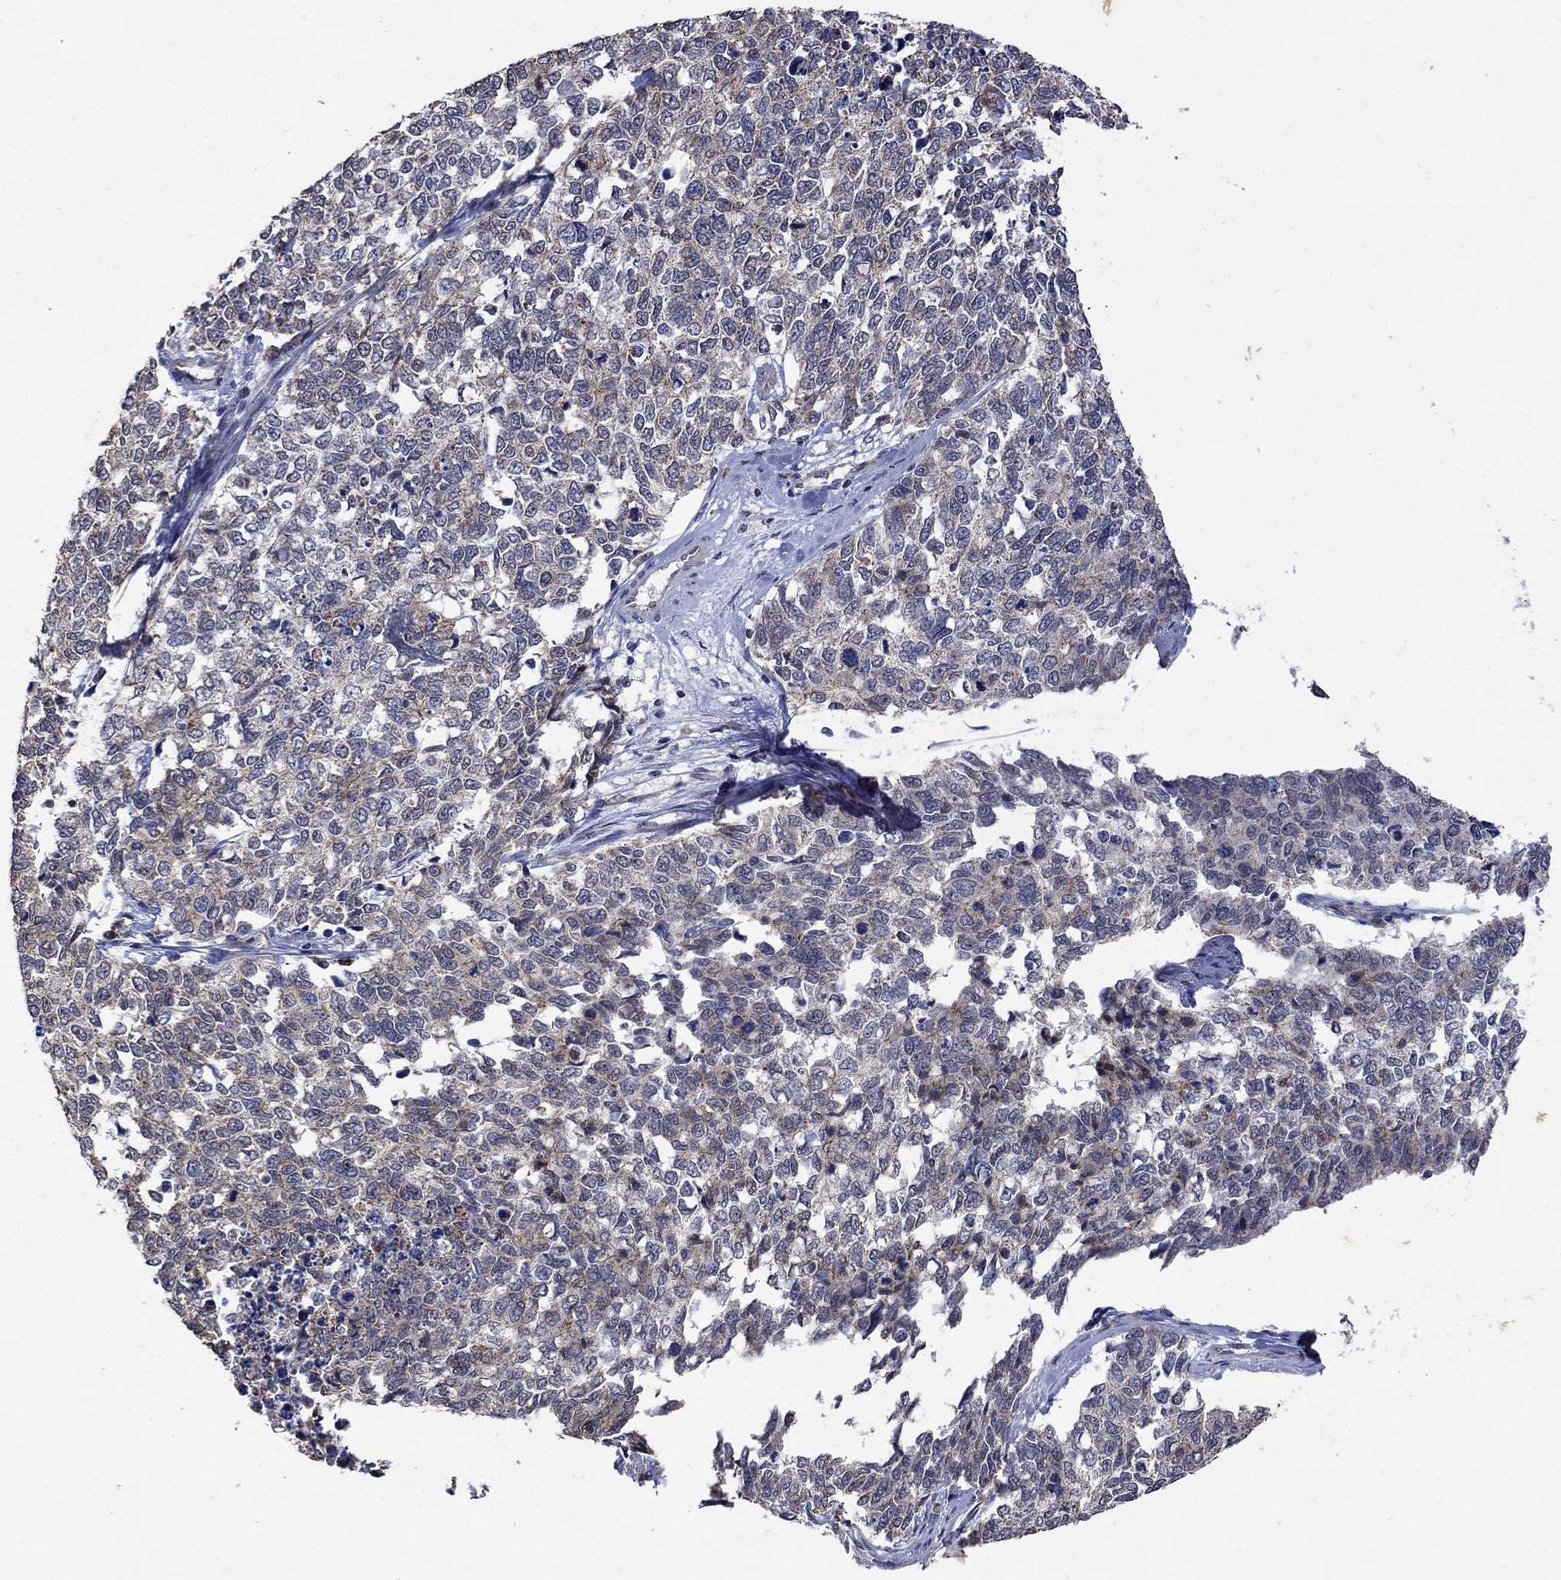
{"staining": {"intensity": "moderate", "quantity": "<25%", "location": "cytoplasmic/membranous"}, "tissue": "cervical cancer", "cell_type": "Tumor cells", "image_type": "cancer", "snomed": [{"axis": "morphology", "description": "Squamous cell carcinoma, NOS"}, {"axis": "topography", "description": "Cervix"}], "caption": "IHC image of human squamous cell carcinoma (cervical) stained for a protein (brown), which reveals low levels of moderate cytoplasmic/membranous staining in about <25% of tumor cells.", "gene": "ANKRA2", "patient": {"sex": "female", "age": 63}}